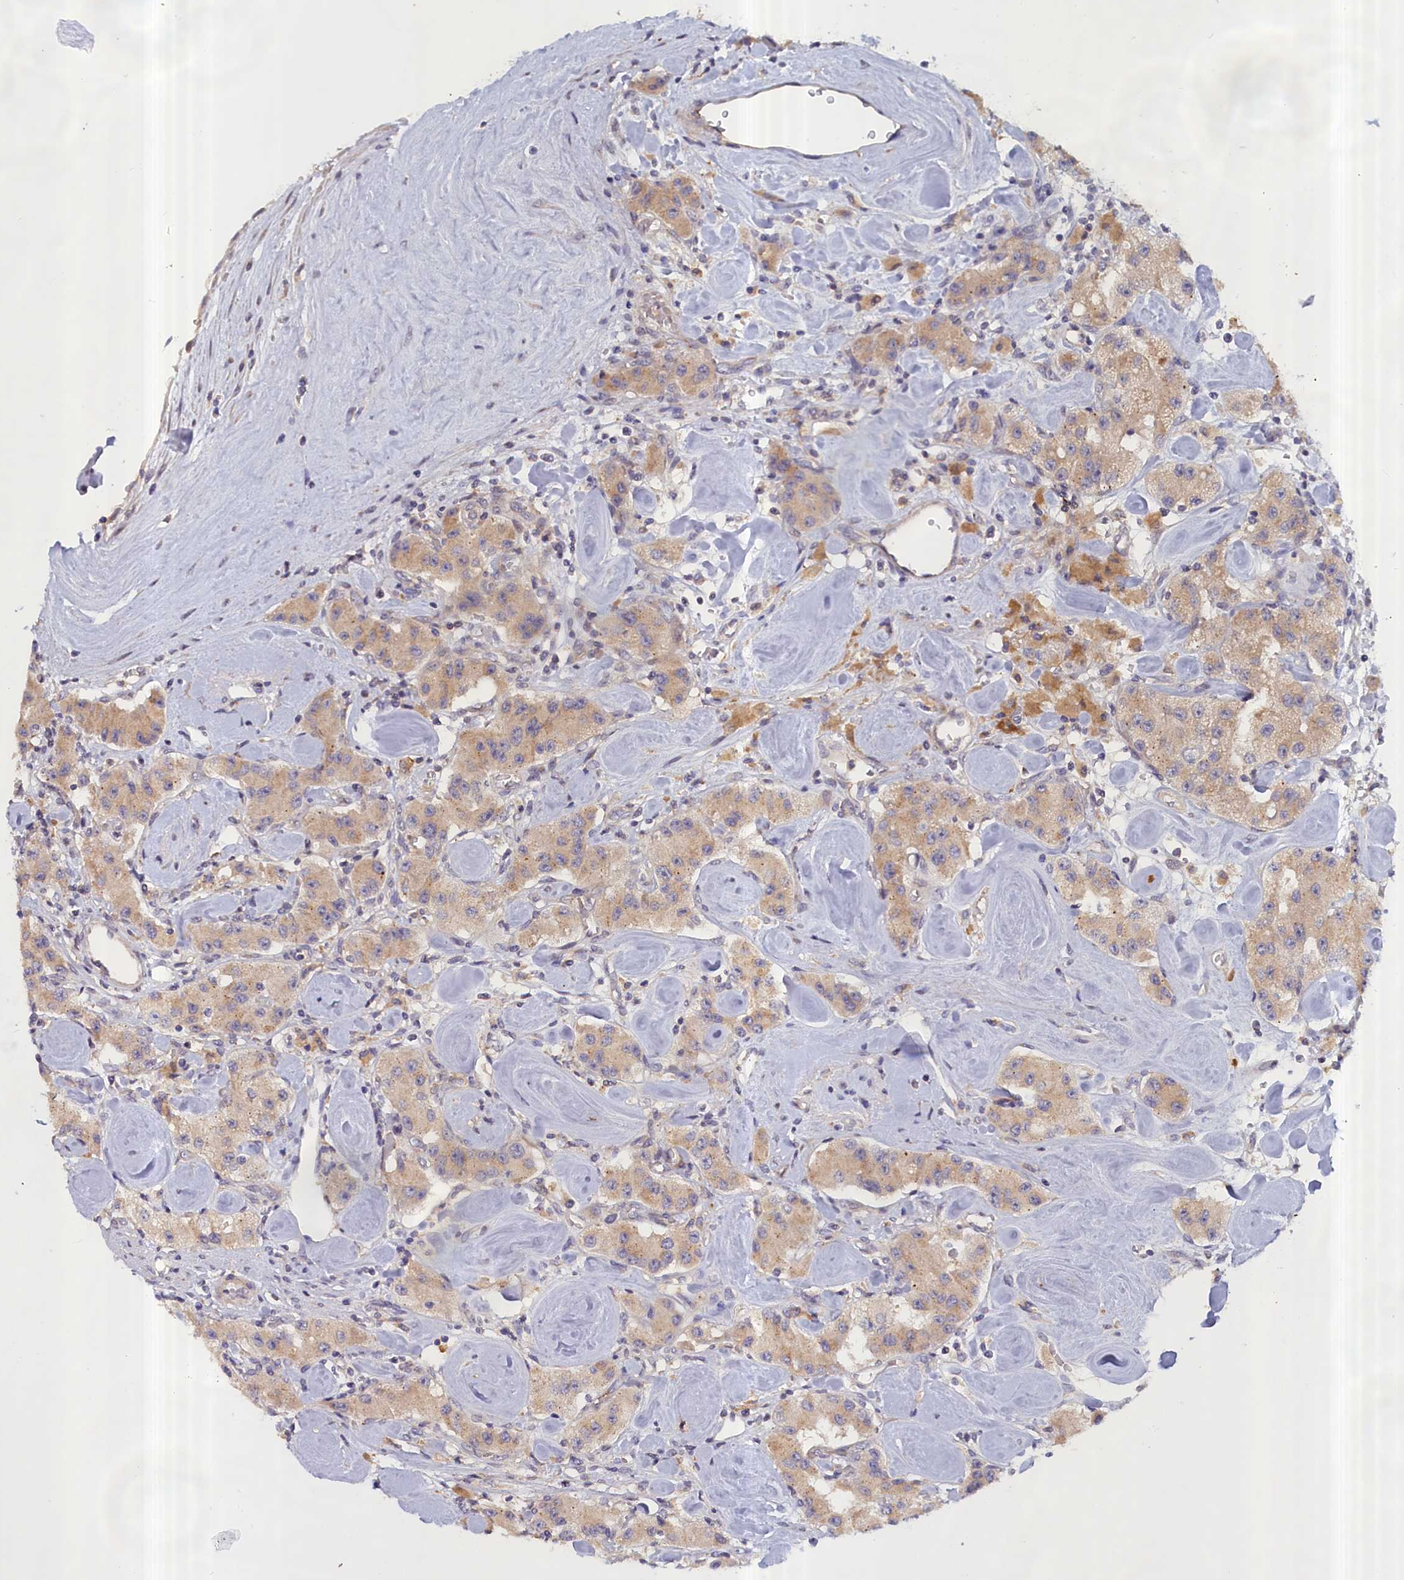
{"staining": {"intensity": "weak", "quantity": "25%-75%", "location": "cytoplasmic/membranous"}, "tissue": "carcinoid", "cell_type": "Tumor cells", "image_type": "cancer", "snomed": [{"axis": "morphology", "description": "Carcinoid, malignant, NOS"}, {"axis": "topography", "description": "Pancreas"}], "caption": "IHC micrograph of carcinoid (malignant) stained for a protein (brown), which reveals low levels of weak cytoplasmic/membranous positivity in approximately 25%-75% of tumor cells.", "gene": "IGFALS", "patient": {"sex": "male", "age": 41}}